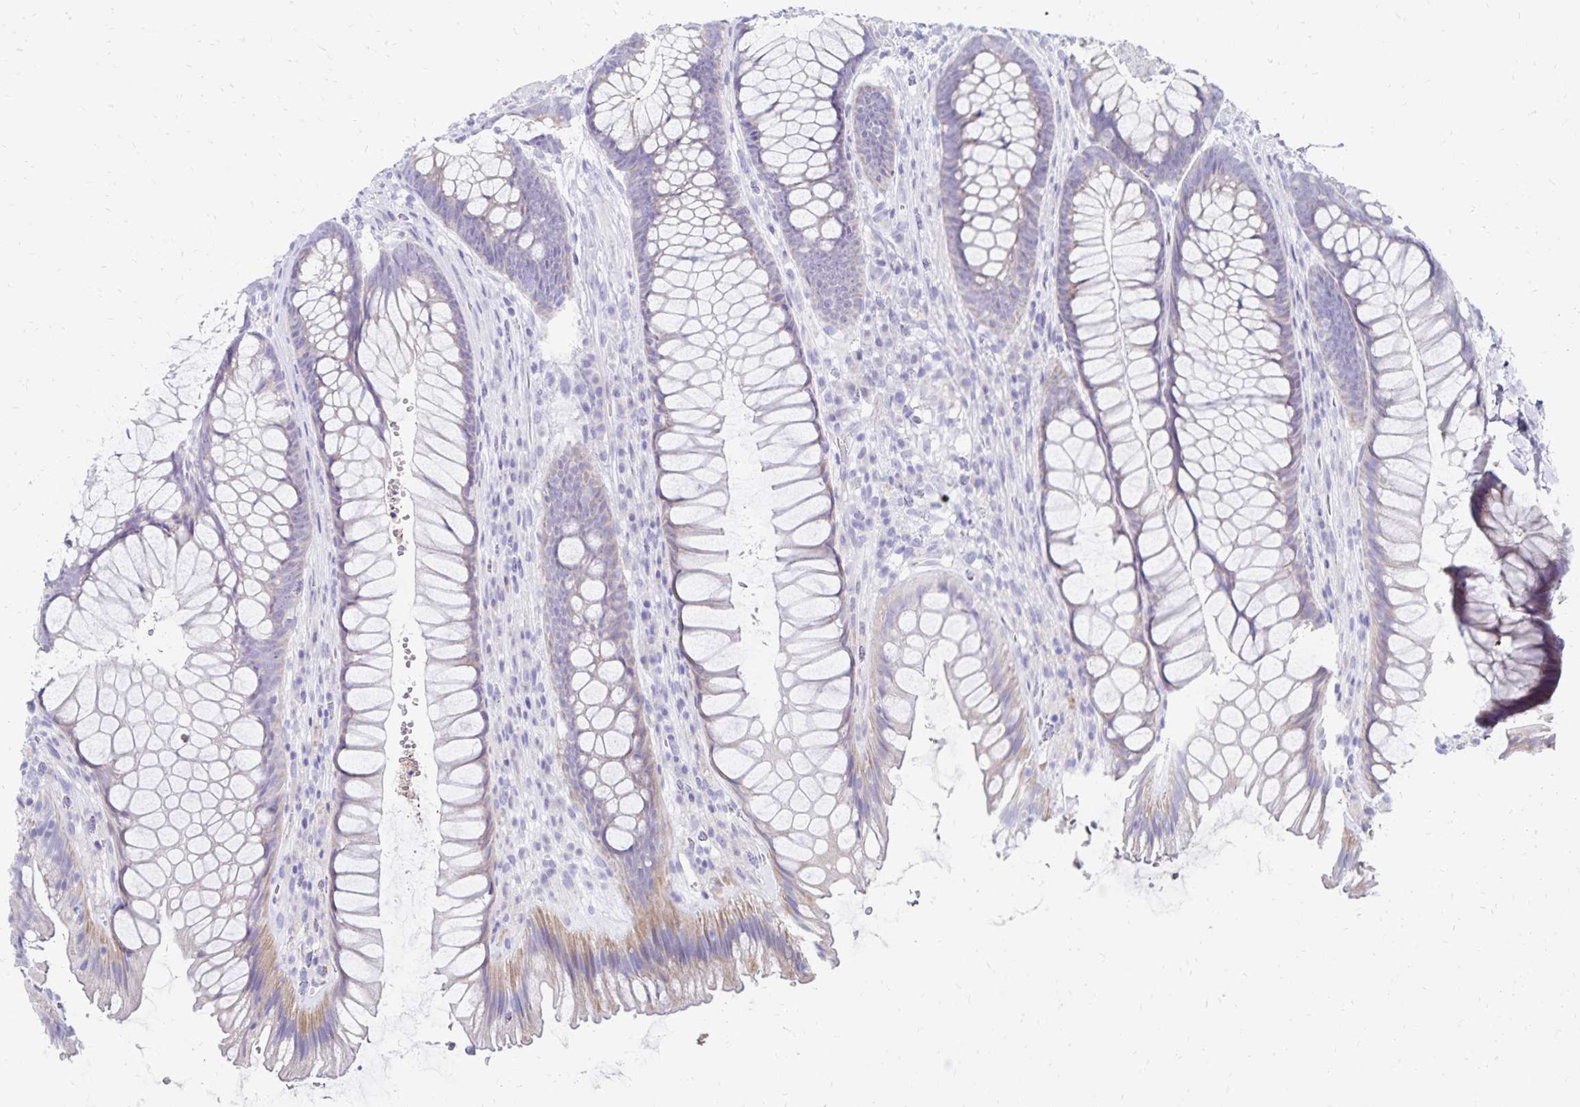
{"staining": {"intensity": "weak", "quantity": "25%-75%", "location": "cytoplasmic/membranous"}, "tissue": "rectum", "cell_type": "Glandular cells", "image_type": "normal", "snomed": [{"axis": "morphology", "description": "Normal tissue, NOS"}, {"axis": "topography", "description": "Rectum"}], "caption": "A brown stain labels weak cytoplasmic/membranous expression of a protein in glandular cells of normal rectum.", "gene": "NECAP1", "patient": {"sex": "male", "age": 53}}